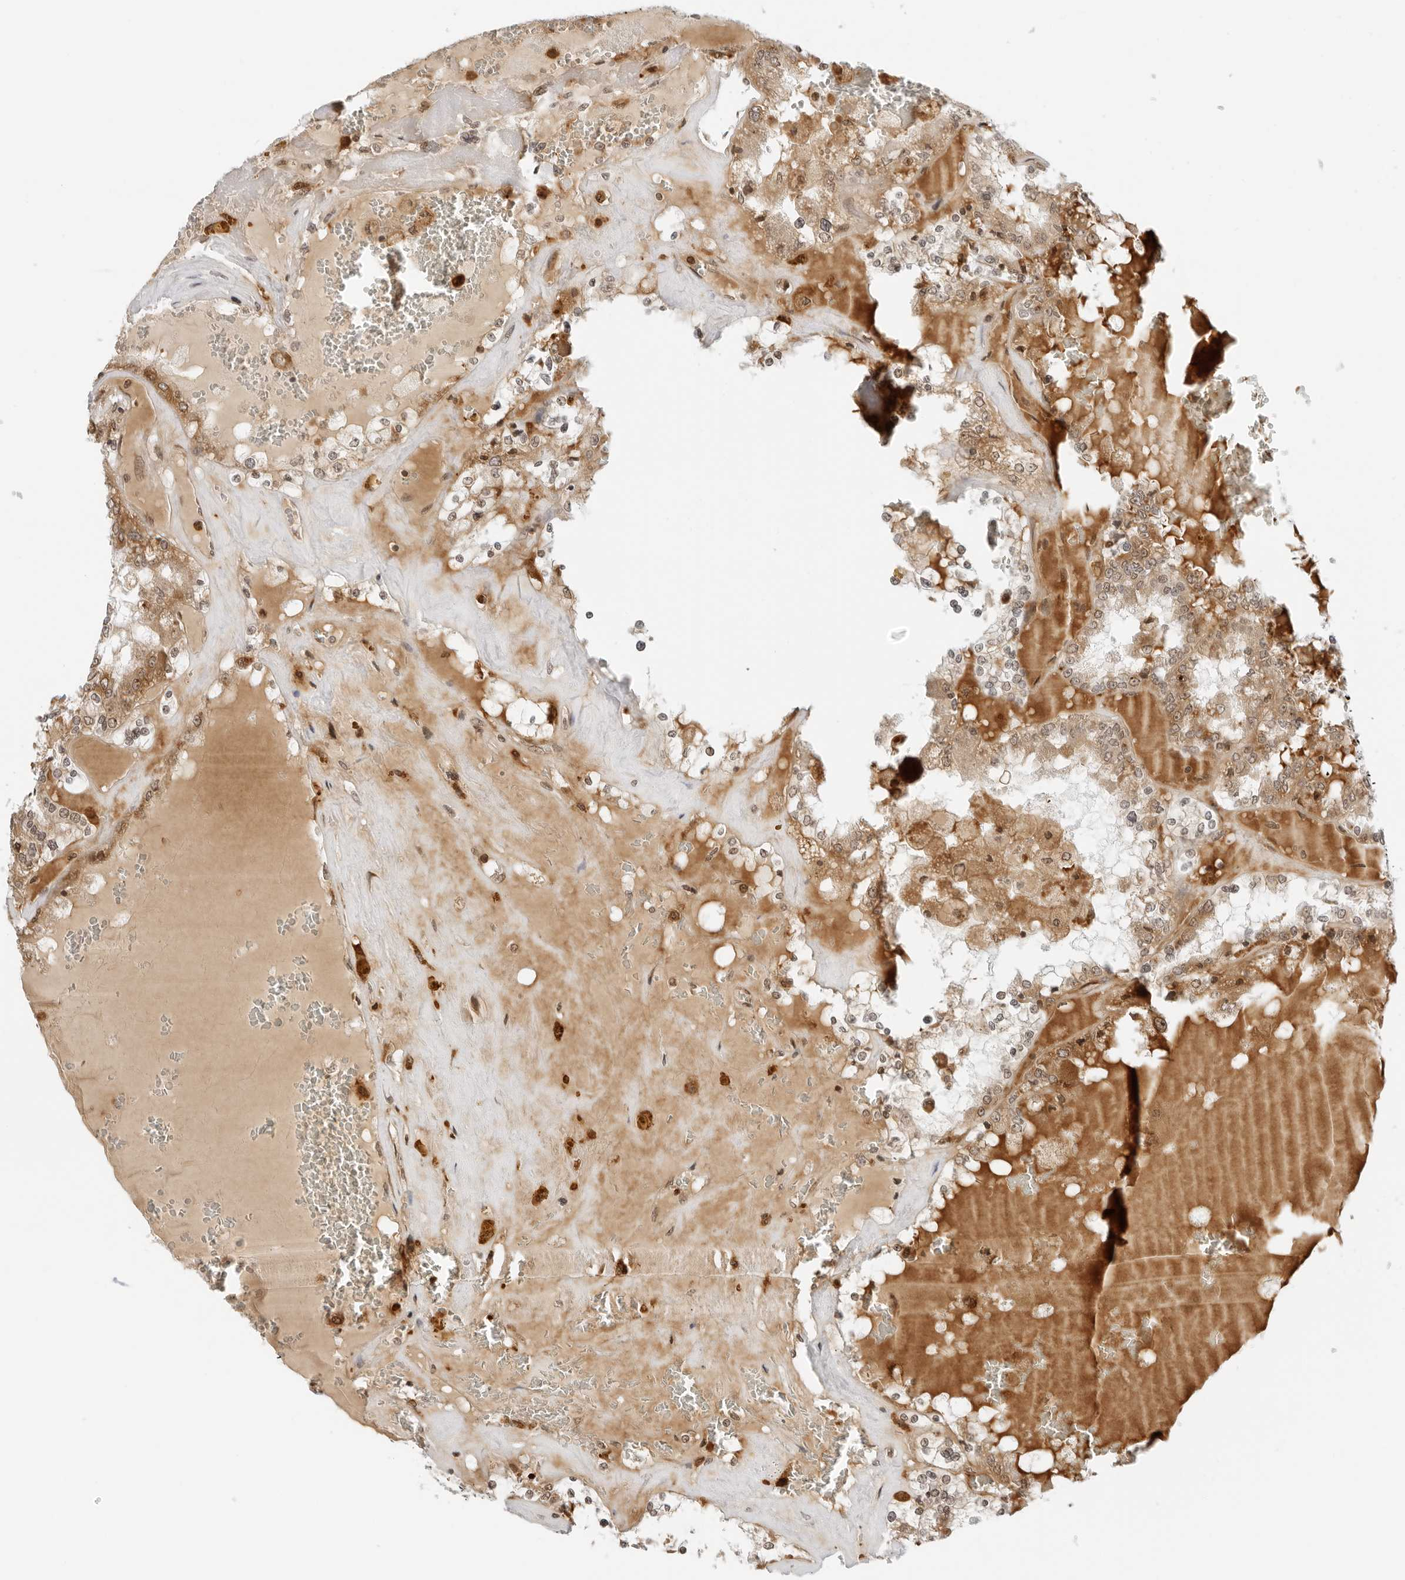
{"staining": {"intensity": "moderate", "quantity": ">75%", "location": "cytoplasmic/membranous,nuclear"}, "tissue": "renal cancer", "cell_type": "Tumor cells", "image_type": "cancer", "snomed": [{"axis": "morphology", "description": "Adenocarcinoma, NOS"}, {"axis": "topography", "description": "Kidney"}], "caption": "Brown immunohistochemical staining in renal adenocarcinoma reveals moderate cytoplasmic/membranous and nuclear staining in about >75% of tumor cells. The protein of interest is shown in brown color, while the nuclei are stained blue.", "gene": "RC3H1", "patient": {"sex": "female", "age": 56}}